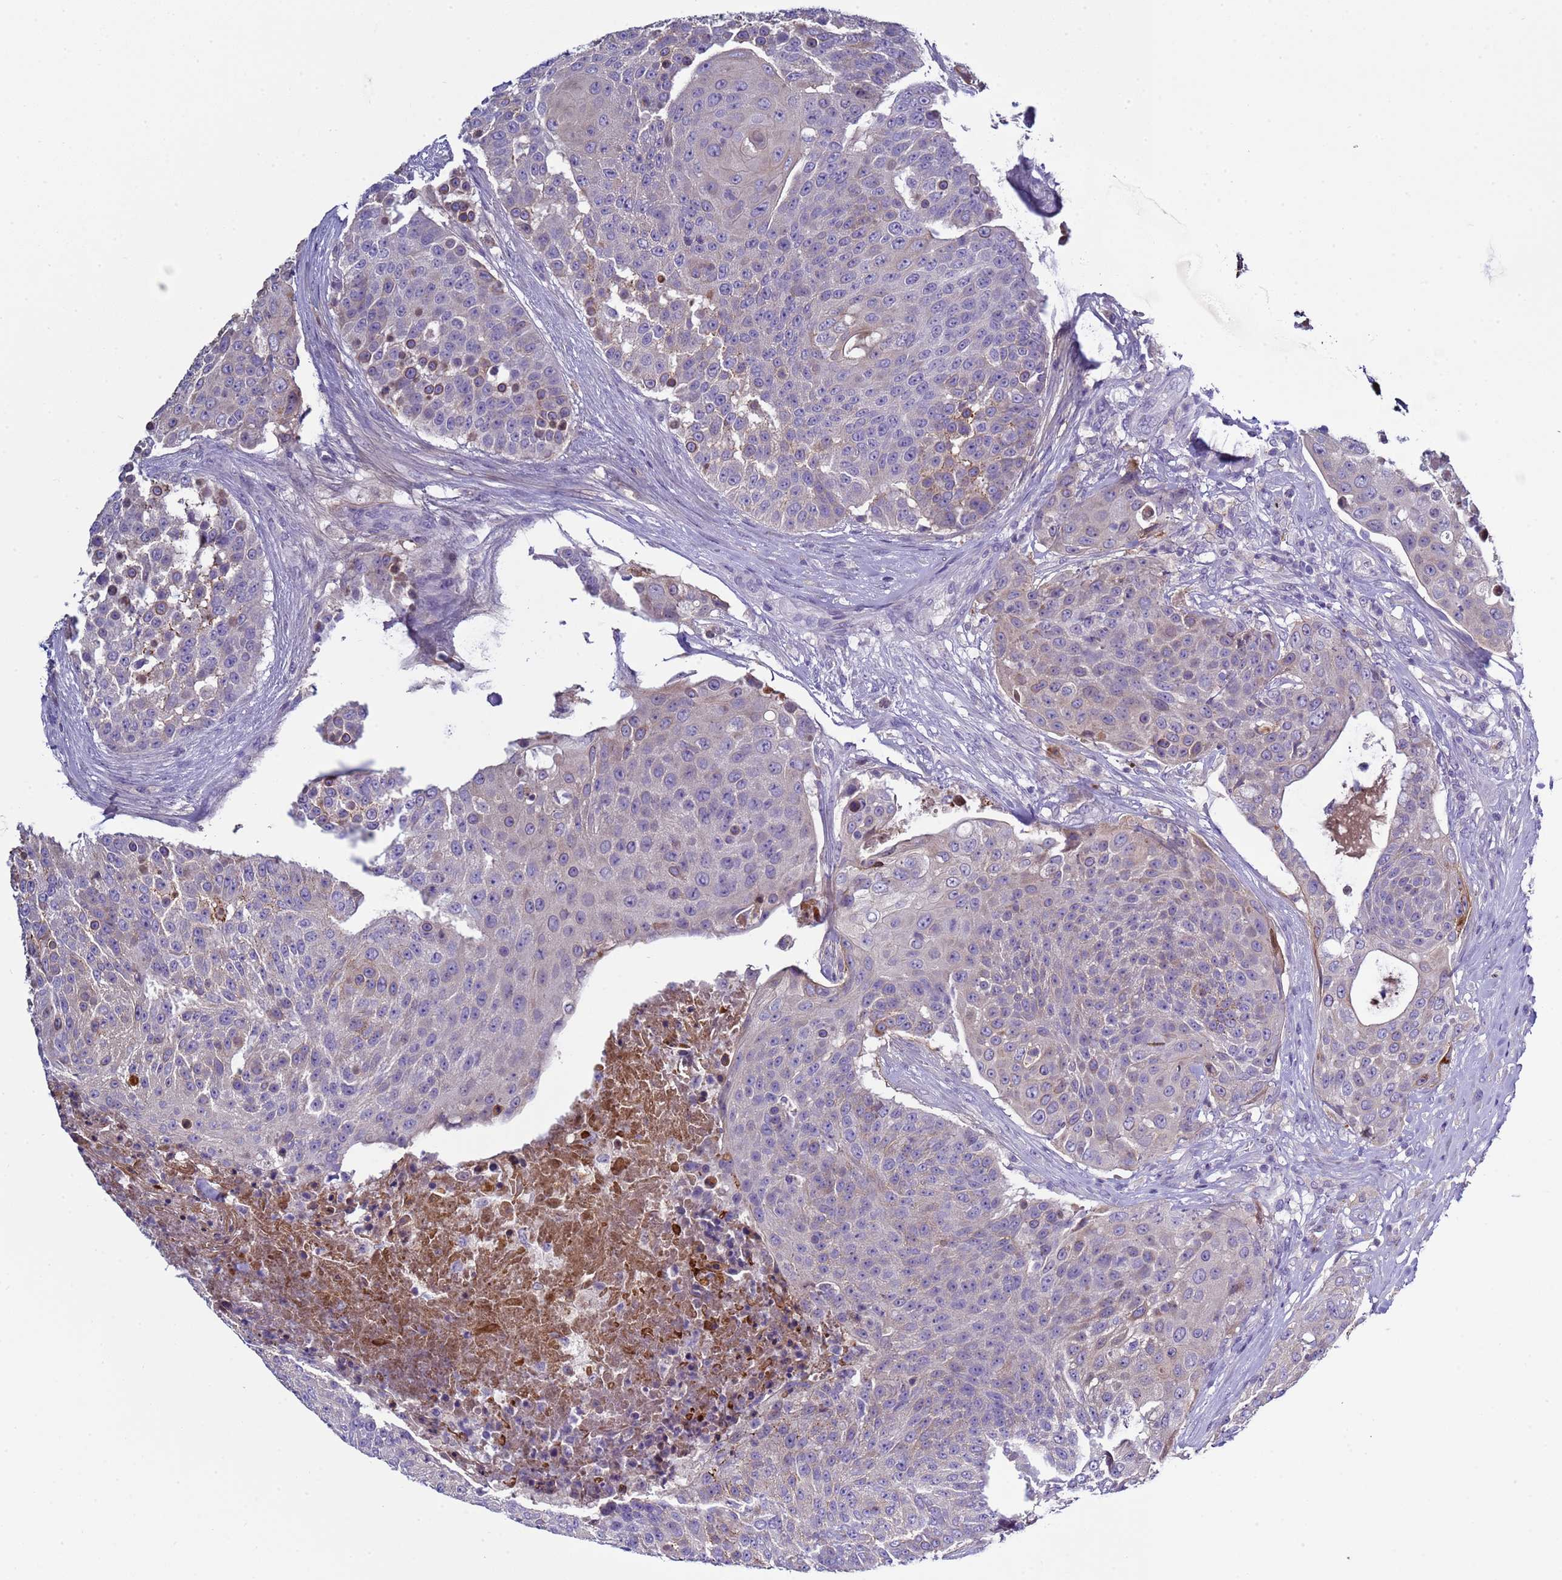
{"staining": {"intensity": "moderate", "quantity": "<25%", "location": "cytoplasmic/membranous"}, "tissue": "urothelial cancer", "cell_type": "Tumor cells", "image_type": "cancer", "snomed": [{"axis": "morphology", "description": "Urothelial carcinoma, High grade"}, {"axis": "topography", "description": "Urinary bladder"}], "caption": "Protein staining of urothelial cancer tissue exhibits moderate cytoplasmic/membranous positivity in about <25% of tumor cells.", "gene": "TRIM51", "patient": {"sex": "female", "age": 63}}